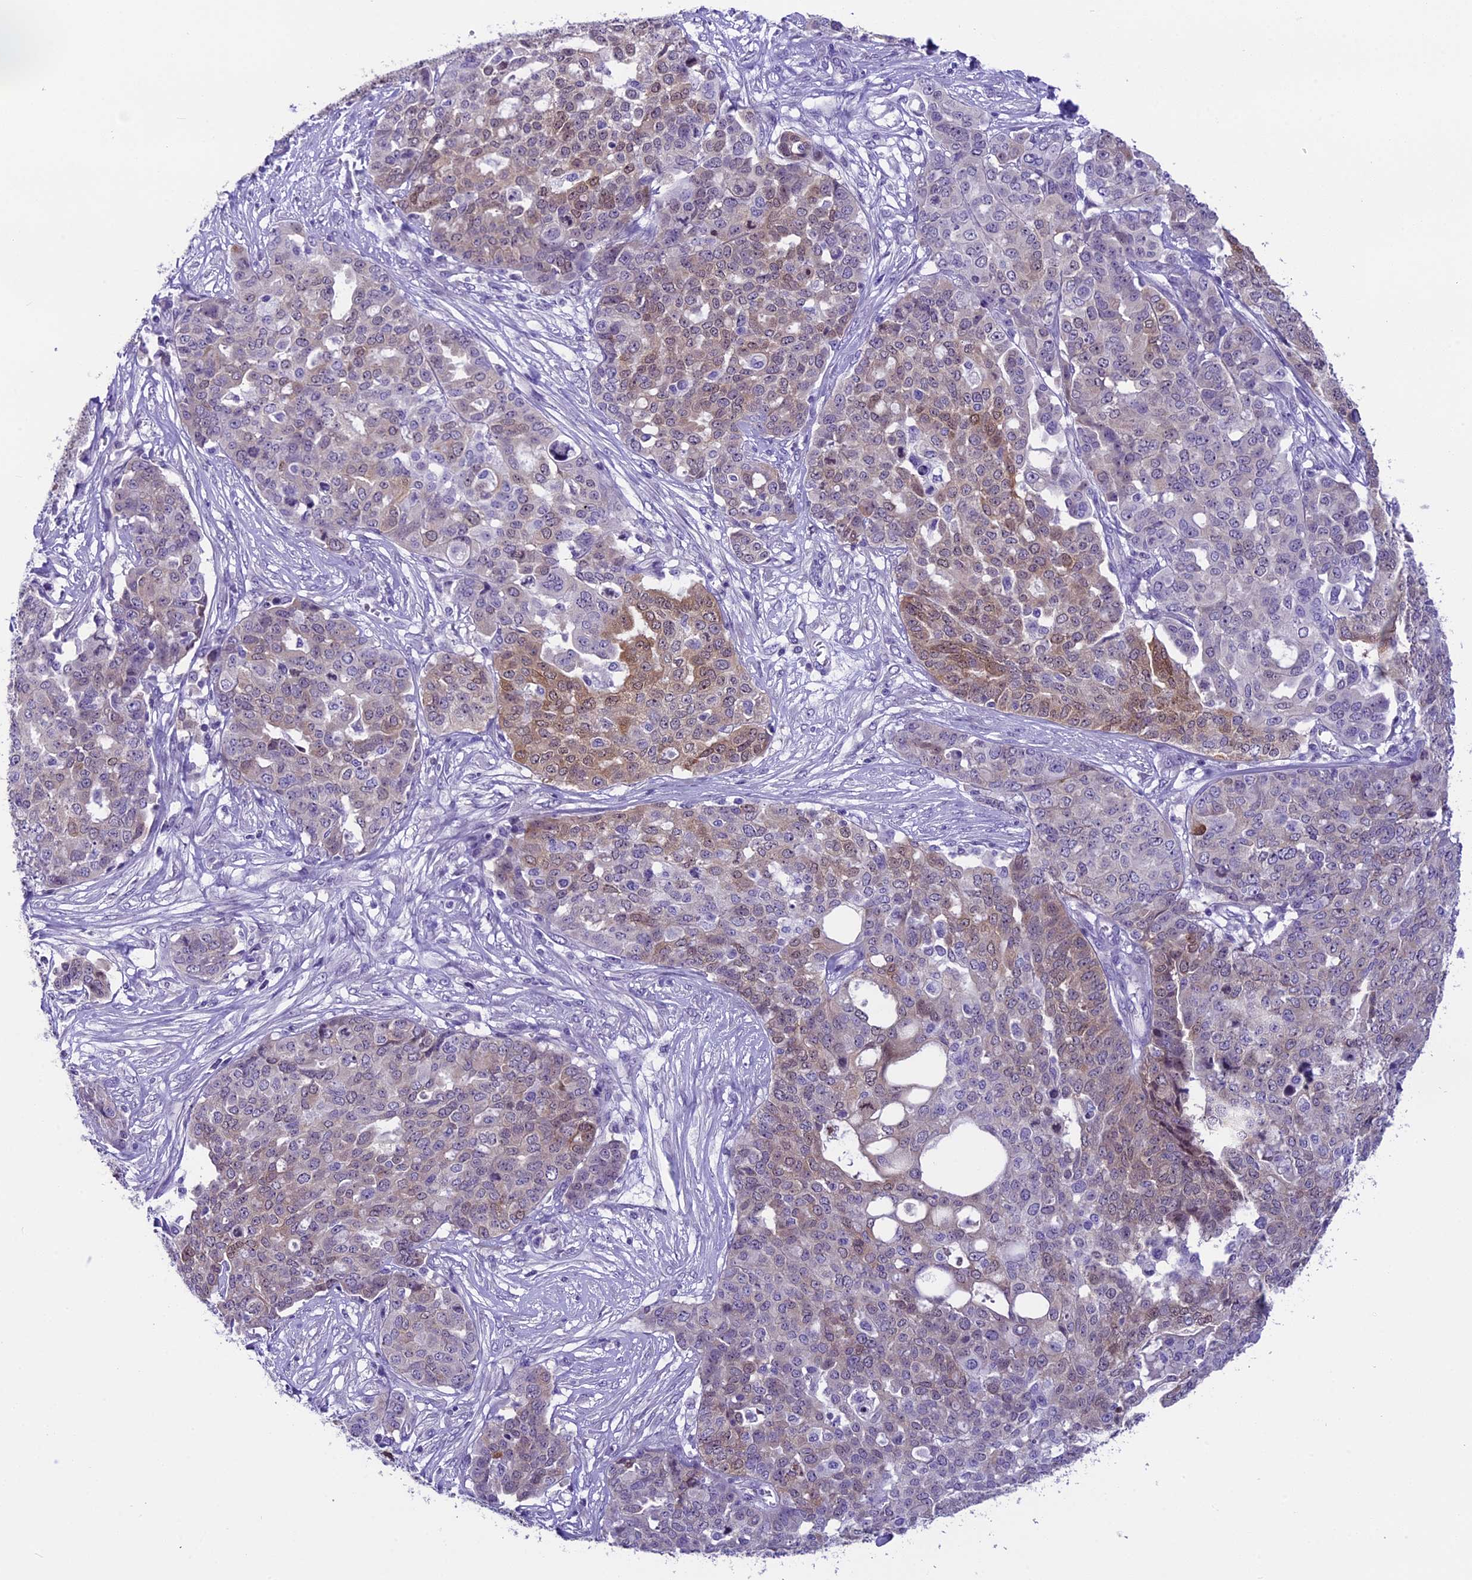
{"staining": {"intensity": "weak", "quantity": "<25%", "location": "cytoplasmic/membranous"}, "tissue": "ovarian cancer", "cell_type": "Tumor cells", "image_type": "cancer", "snomed": [{"axis": "morphology", "description": "Cystadenocarcinoma, serous, NOS"}, {"axis": "topography", "description": "Soft tissue"}, {"axis": "topography", "description": "Ovary"}], "caption": "This is an immunohistochemistry photomicrograph of serous cystadenocarcinoma (ovarian). There is no expression in tumor cells.", "gene": "PRR15", "patient": {"sex": "female", "age": 57}}